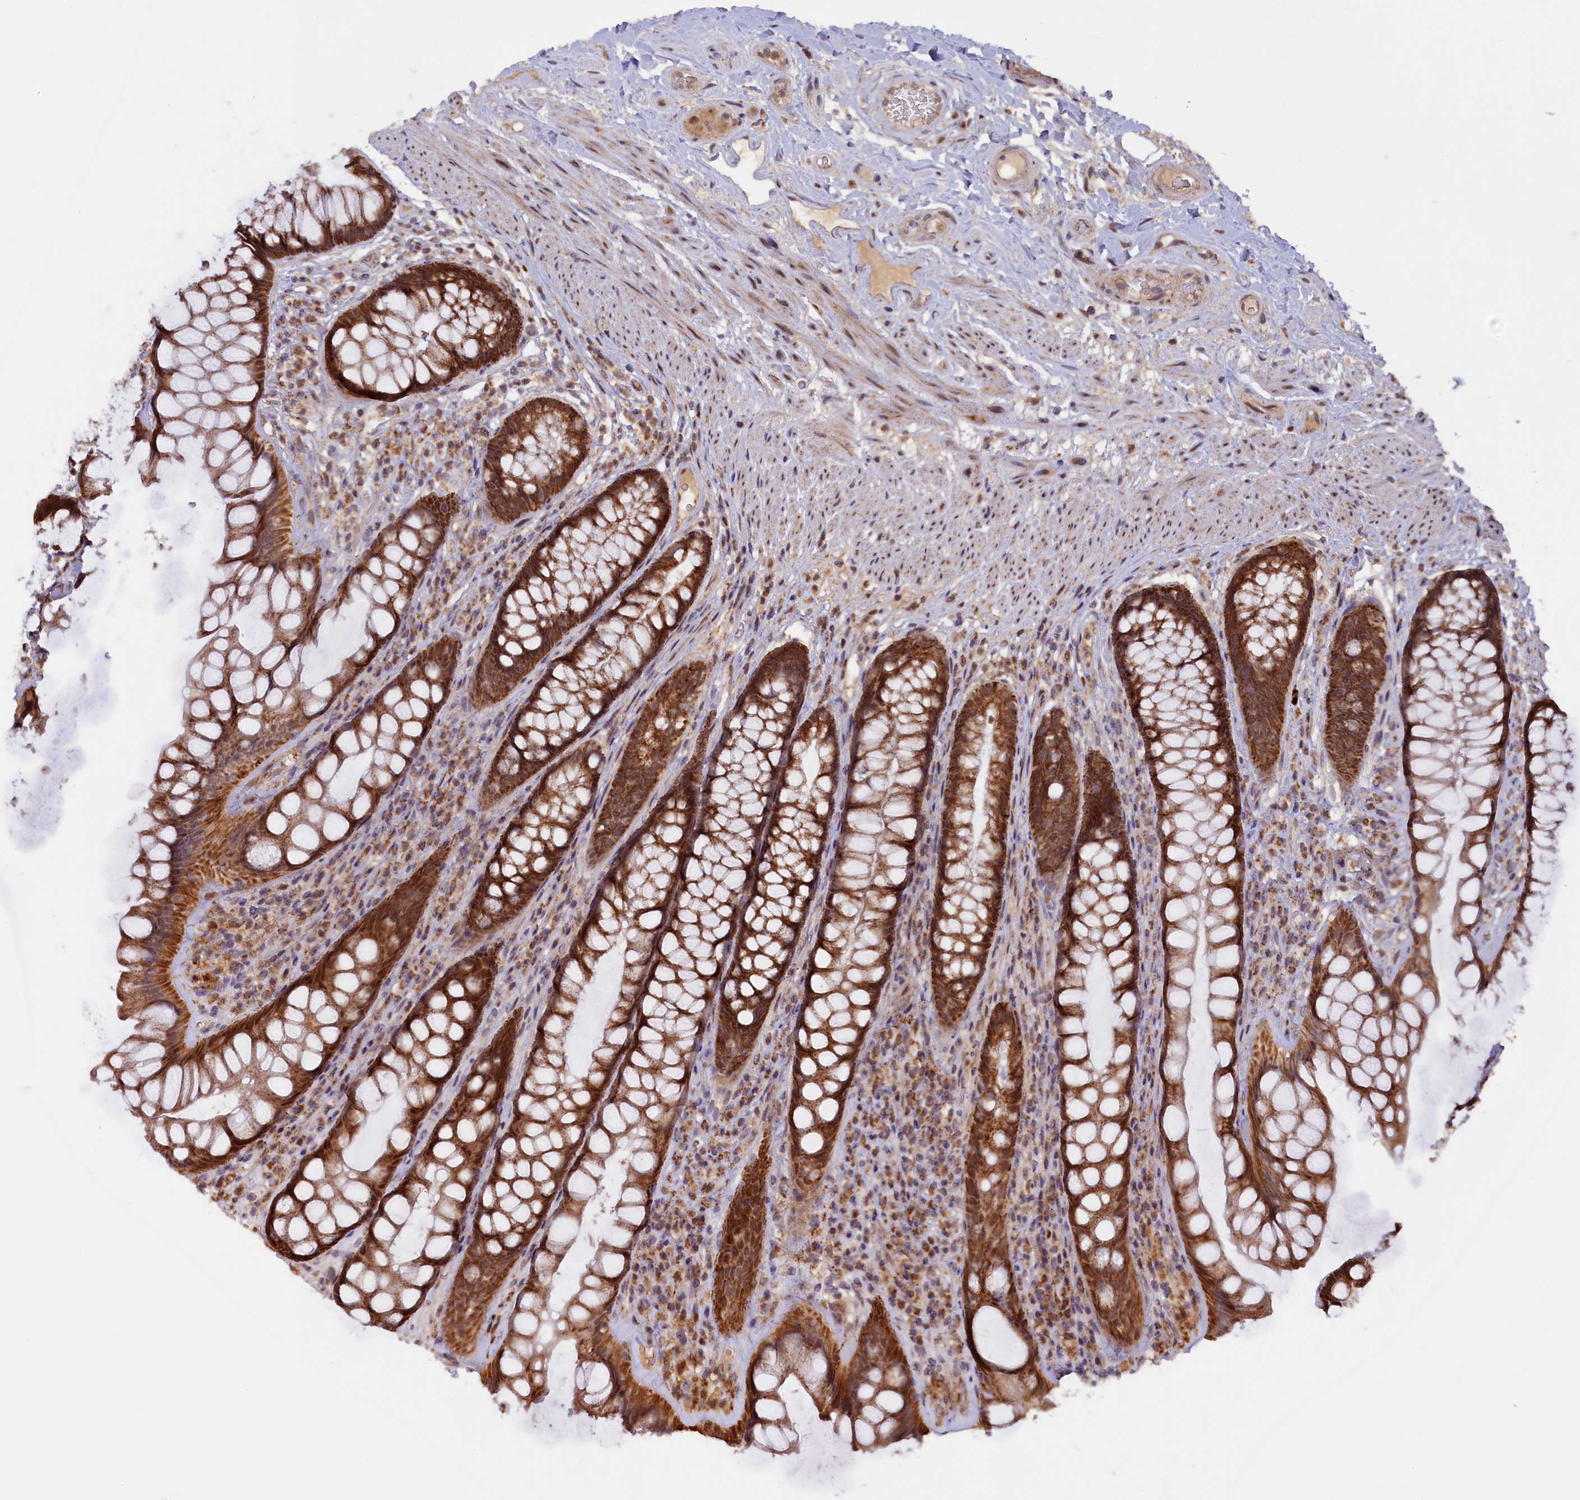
{"staining": {"intensity": "strong", "quantity": ">75%", "location": "cytoplasmic/membranous"}, "tissue": "rectum", "cell_type": "Glandular cells", "image_type": "normal", "snomed": [{"axis": "morphology", "description": "Normal tissue, NOS"}, {"axis": "topography", "description": "Rectum"}], "caption": "Benign rectum was stained to show a protein in brown. There is high levels of strong cytoplasmic/membranous expression in about >75% of glandular cells. (DAB (3,3'-diaminobenzidine) IHC with brightfield microscopy, high magnification).", "gene": "DUS3L", "patient": {"sex": "male", "age": 74}}